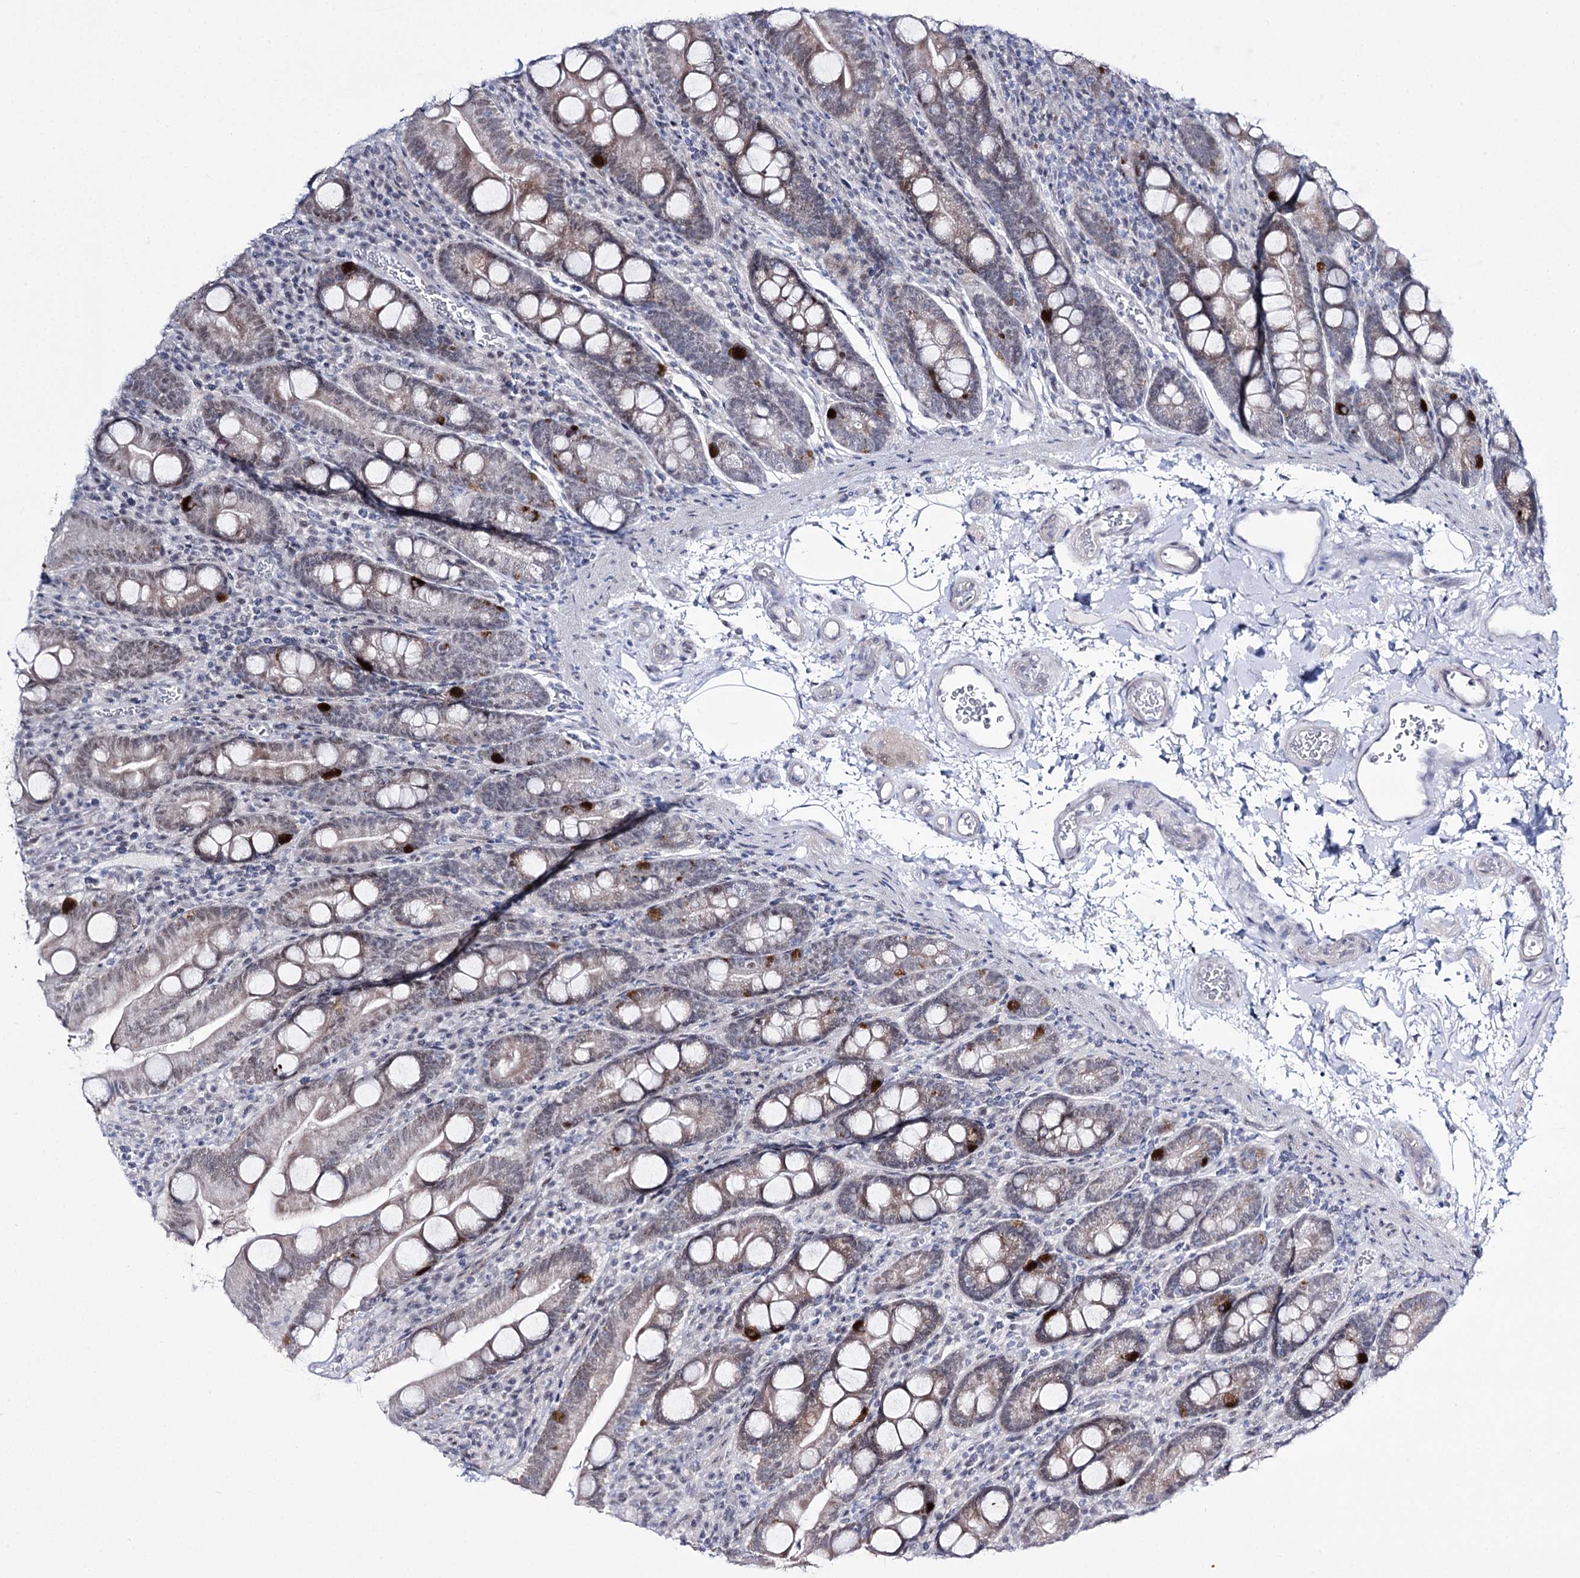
{"staining": {"intensity": "moderate", "quantity": "25%-75%", "location": "cytoplasmic/membranous"}, "tissue": "duodenum", "cell_type": "Glandular cells", "image_type": "normal", "snomed": [{"axis": "morphology", "description": "Normal tissue, NOS"}, {"axis": "topography", "description": "Duodenum"}], "caption": "Protein analysis of normal duodenum displays moderate cytoplasmic/membranous staining in approximately 25%-75% of glandular cells. (DAB (3,3'-diaminobenzidine) IHC with brightfield microscopy, high magnification).", "gene": "RBM15B", "patient": {"sex": "male", "age": 35}}